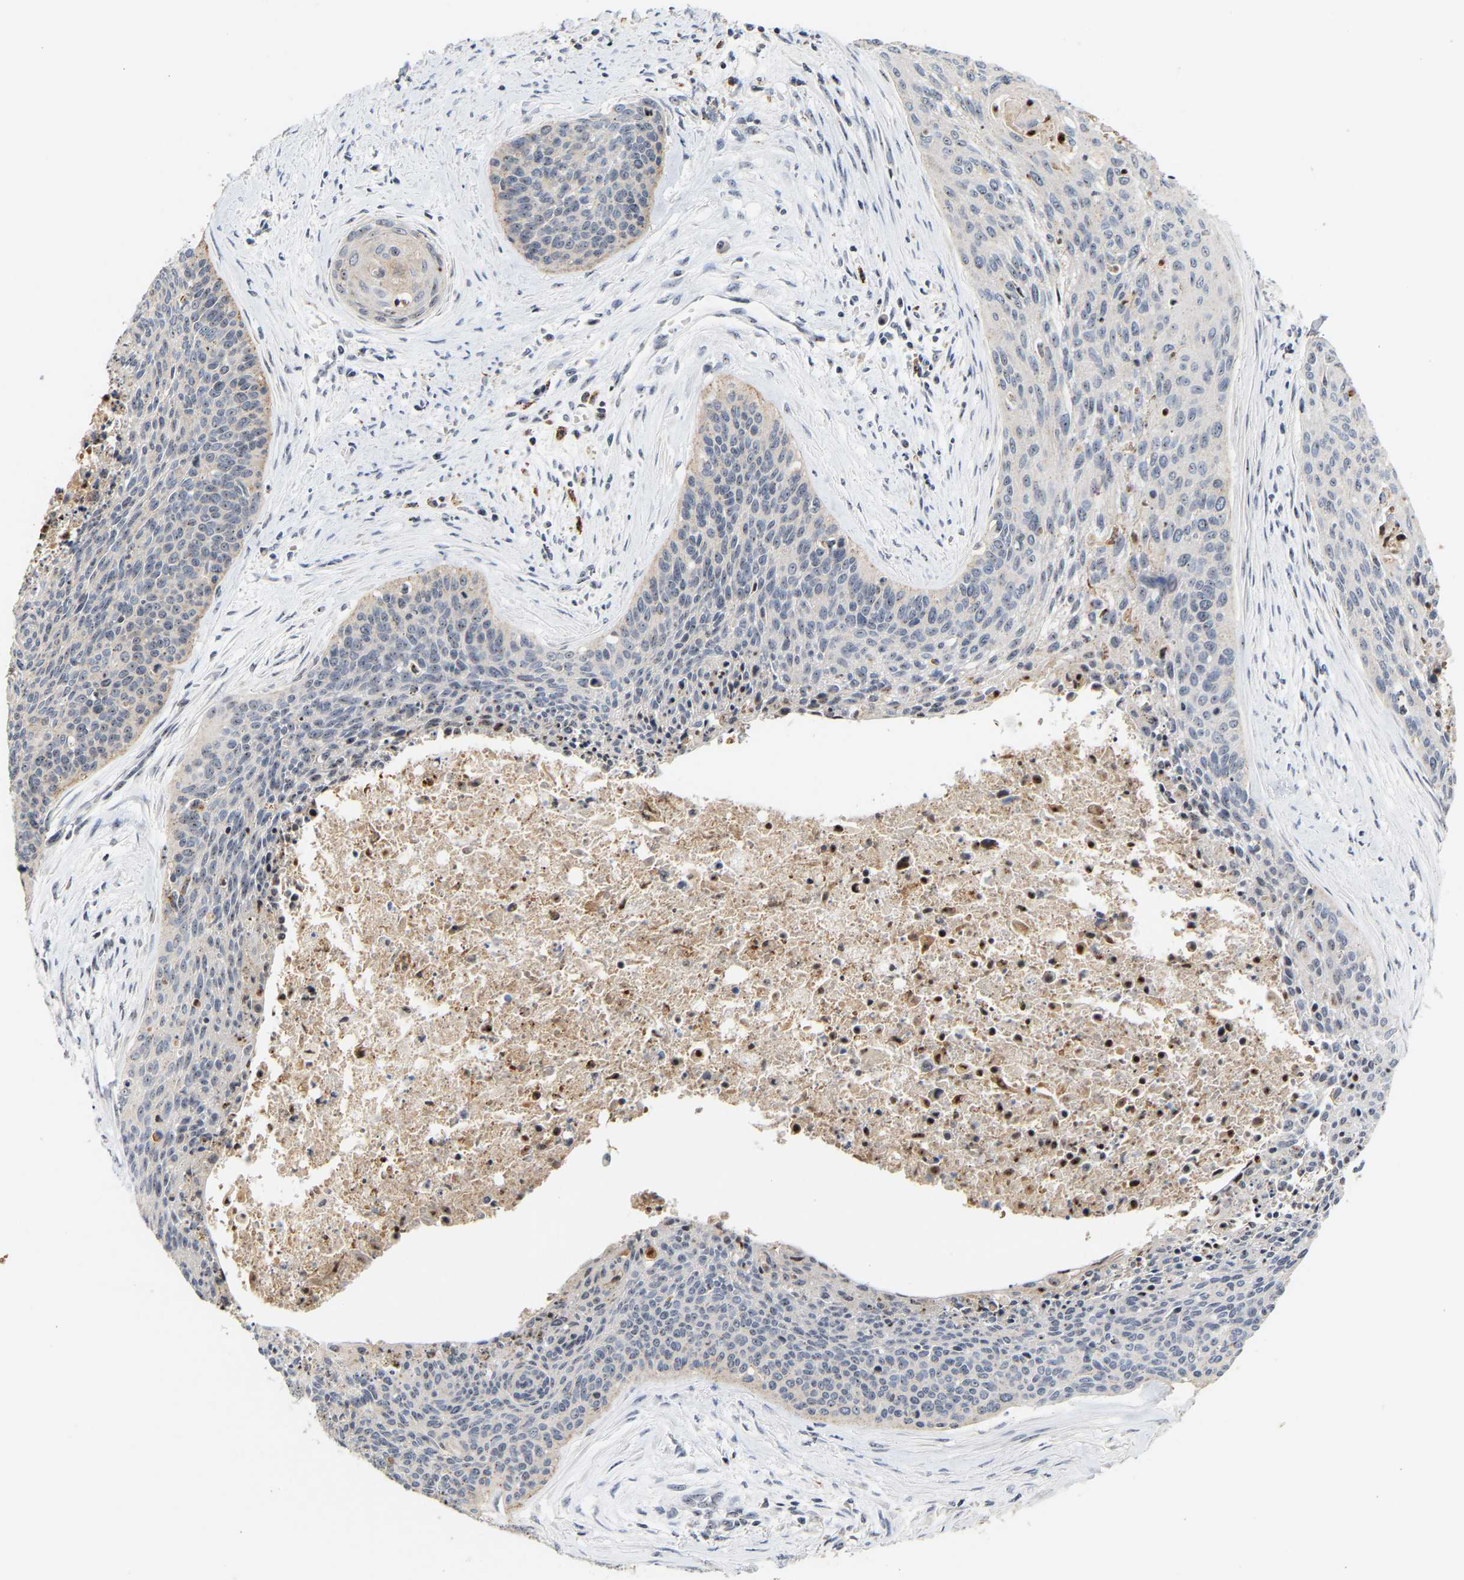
{"staining": {"intensity": "weak", "quantity": "<25%", "location": "nuclear"}, "tissue": "cervical cancer", "cell_type": "Tumor cells", "image_type": "cancer", "snomed": [{"axis": "morphology", "description": "Squamous cell carcinoma, NOS"}, {"axis": "topography", "description": "Cervix"}], "caption": "IHC micrograph of neoplastic tissue: cervical cancer stained with DAB displays no significant protein positivity in tumor cells.", "gene": "NOP58", "patient": {"sex": "female", "age": 55}}